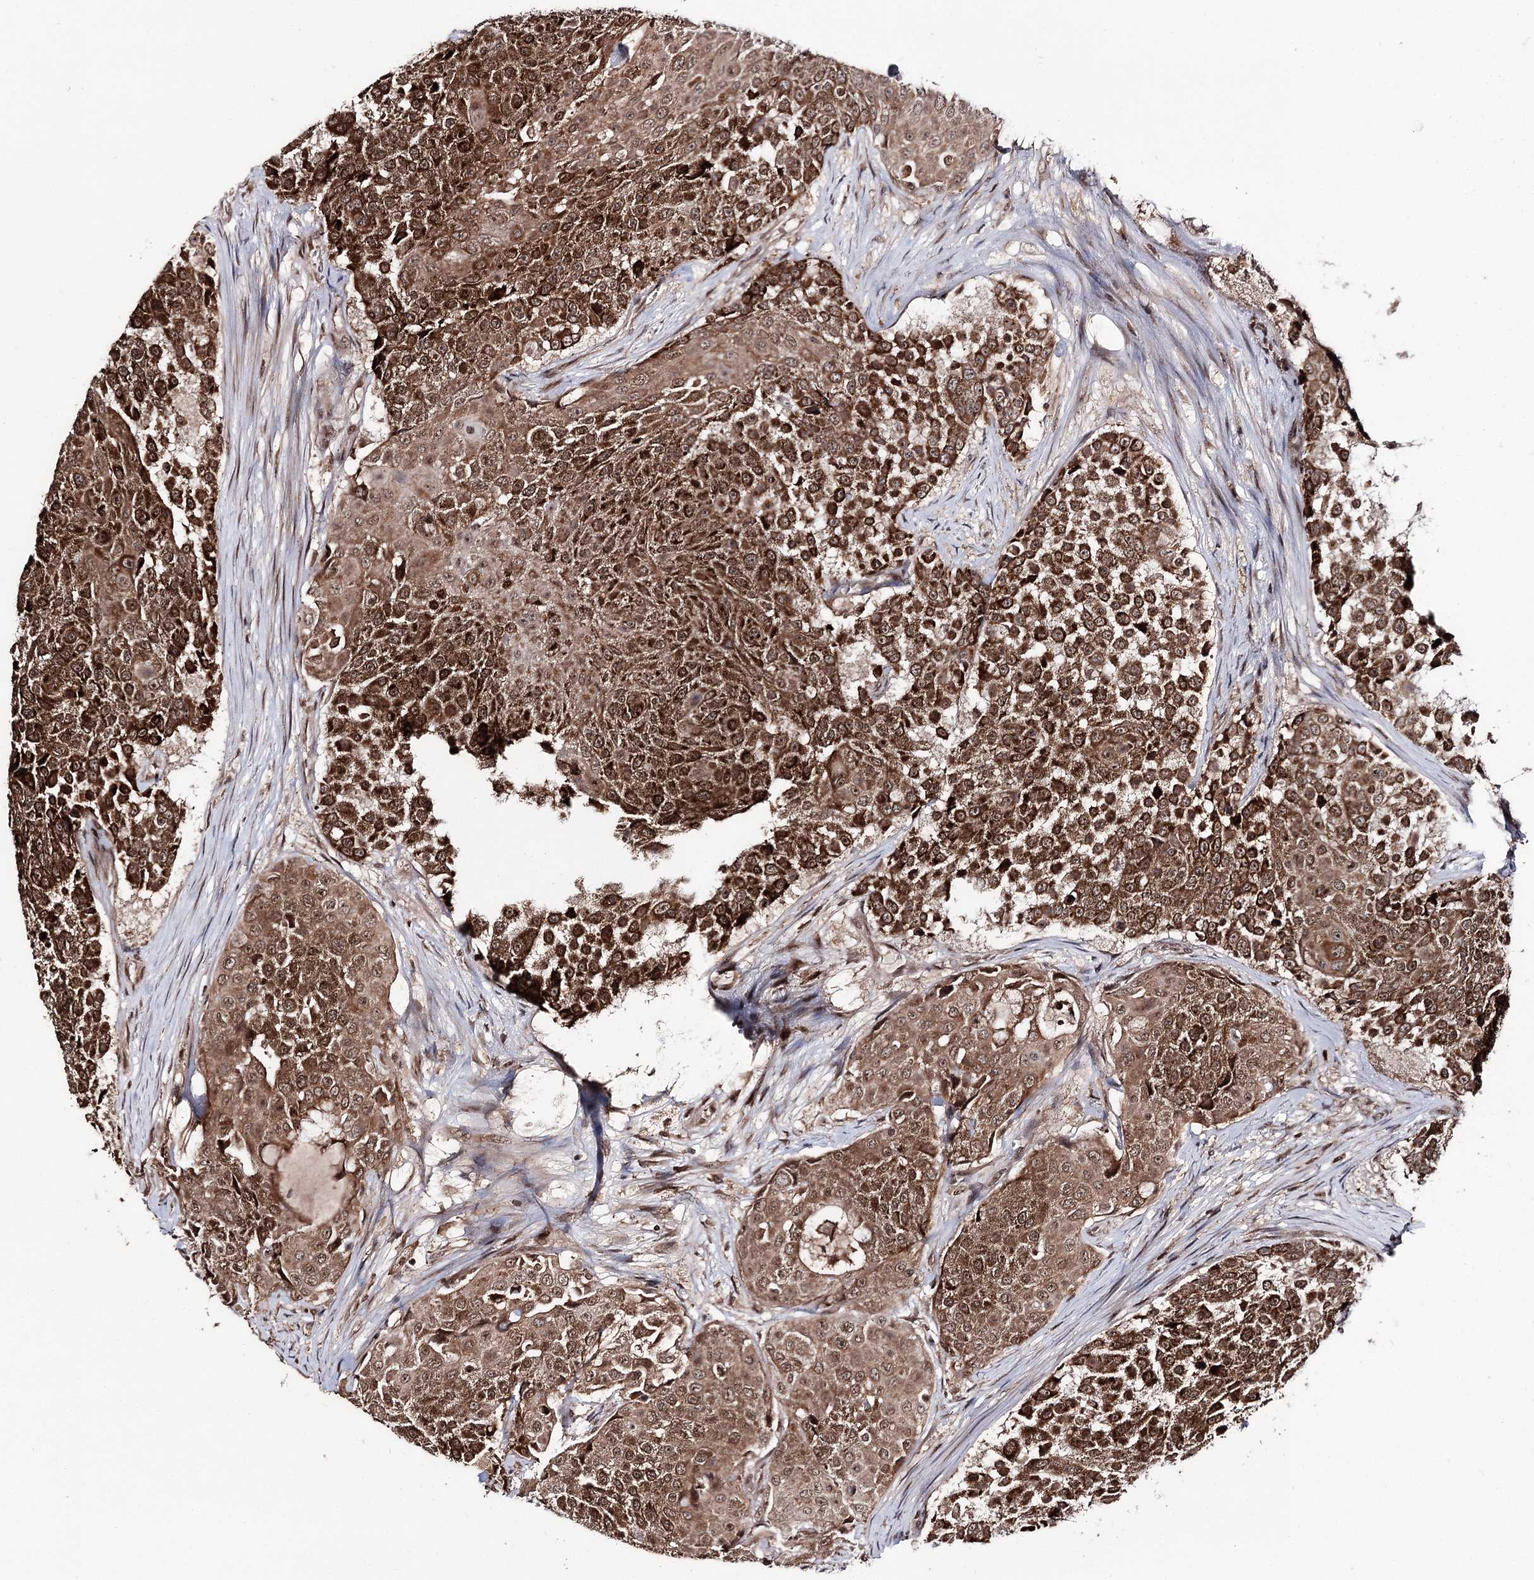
{"staining": {"intensity": "strong", "quantity": ">75%", "location": "cytoplasmic/membranous,nuclear"}, "tissue": "urothelial cancer", "cell_type": "Tumor cells", "image_type": "cancer", "snomed": [{"axis": "morphology", "description": "Urothelial carcinoma, High grade"}, {"axis": "topography", "description": "Urinary bladder"}], "caption": "There is high levels of strong cytoplasmic/membranous and nuclear positivity in tumor cells of urothelial cancer, as demonstrated by immunohistochemical staining (brown color).", "gene": "FAM53B", "patient": {"sex": "female", "age": 63}}